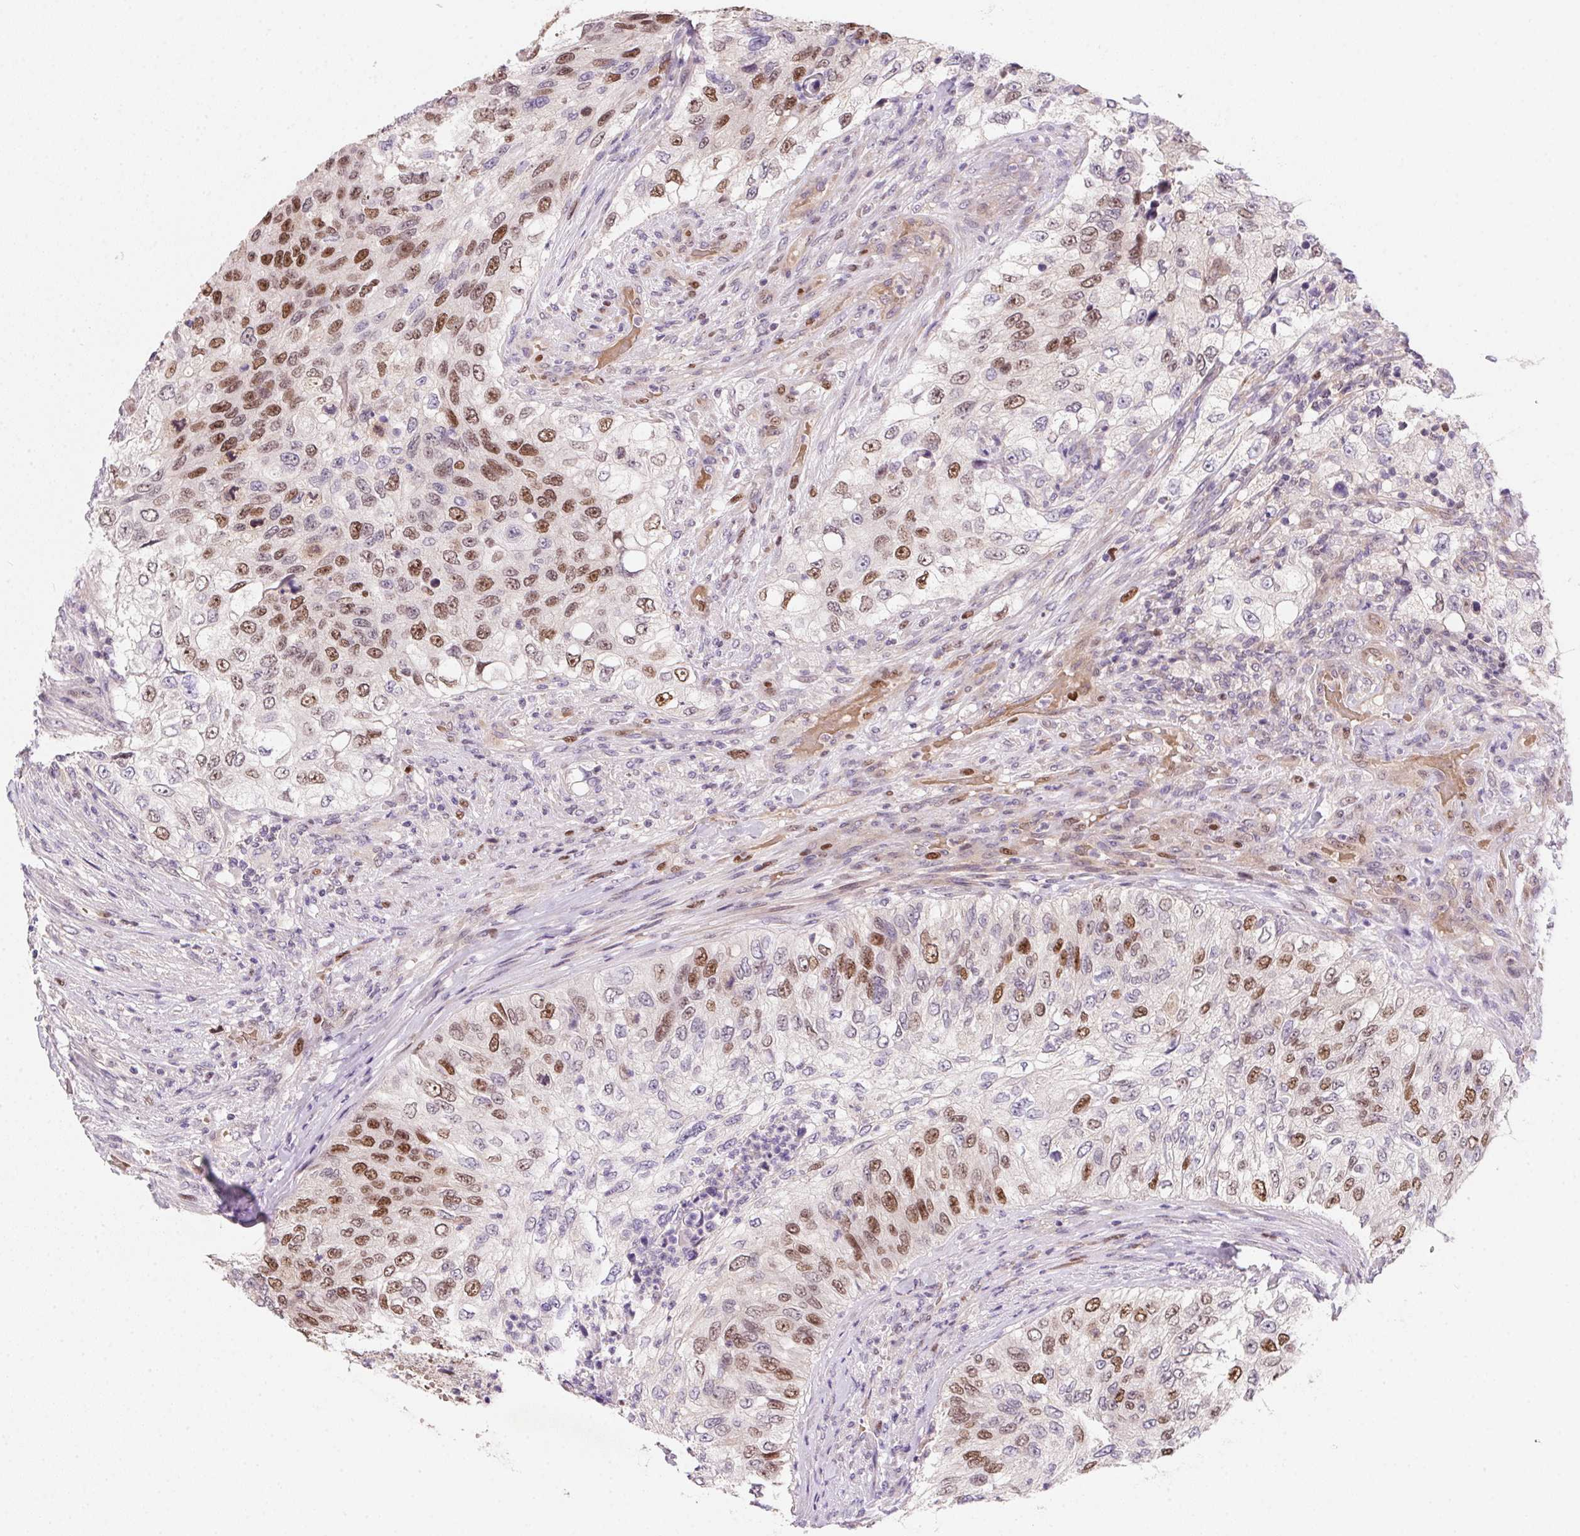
{"staining": {"intensity": "moderate", "quantity": ">75%", "location": "nuclear"}, "tissue": "urothelial cancer", "cell_type": "Tumor cells", "image_type": "cancer", "snomed": [{"axis": "morphology", "description": "Urothelial carcinoma, High grade"}, {"axis": "topography", "description": "Urinary bladder"}], "caption": "Approximately >75% of tumor cells in human urothelial cancer show moderate nuclear protein staining as visualized by brown immunohistochemical staining.", "gene": "HELLS", "patient": {"sex": "female", "age": 60}}